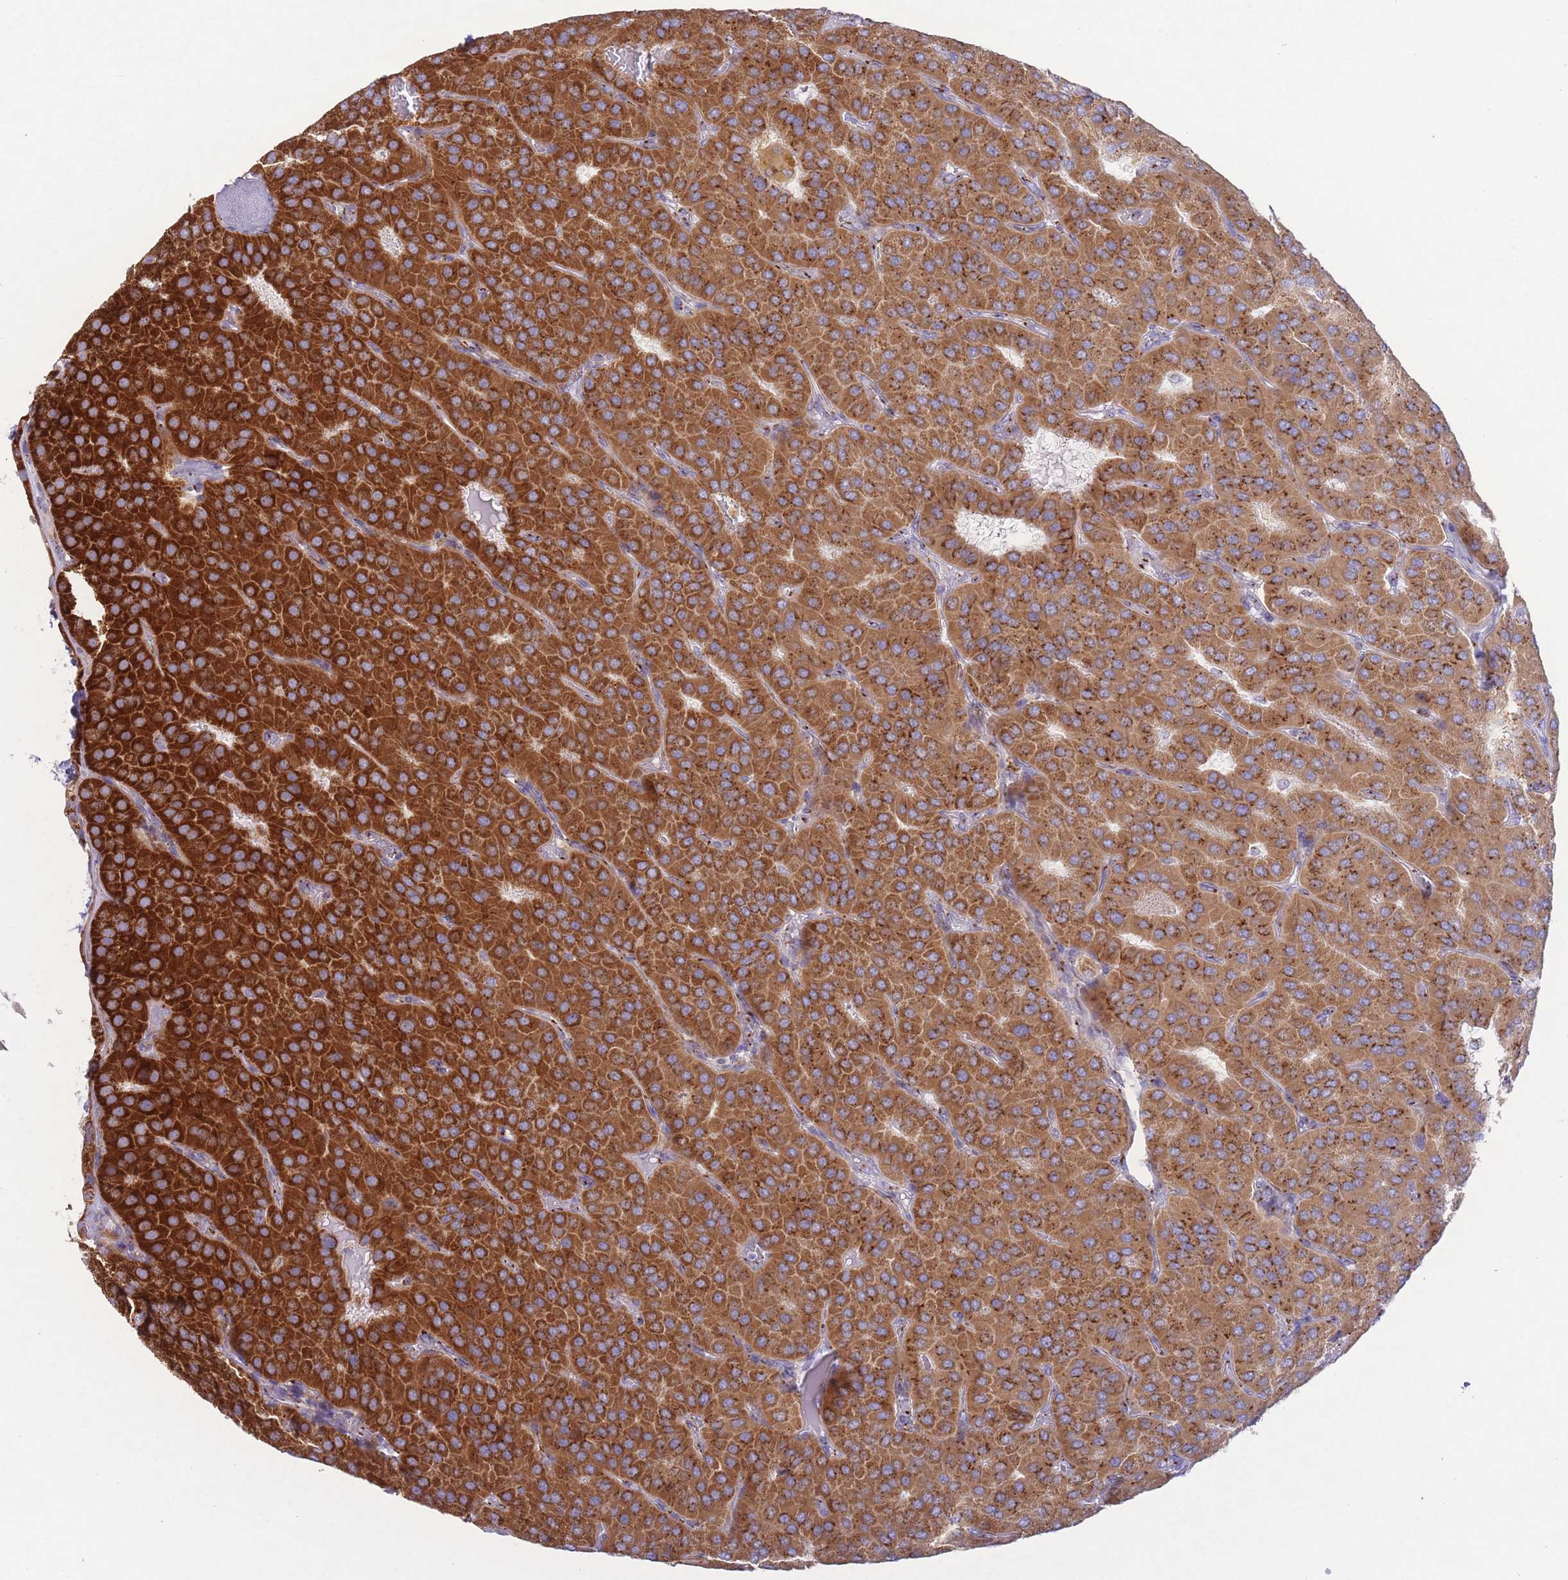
{"staining": {"intensity": "strong", "quantity": ">75%", "location": "cytoplasmic/membranous"}, "tissue": "parathyroid gland", "cell_type": "Glandular cells", "image_type": "normal", "snomed": [{"axis": "morphology", "description": "Normal tissue, NOS"}, {"axis": "morphology", "description": "Adenoma, NOS"}, {"axis": "topography", "description": "Parathyroid gland"}], "caption": "This is a micrograph of immunohistochemistry (IHC) staining of benign parathyroid gland, which shows strong positivity in the cytoplasmic/membranous of glandular cells.", "gene": "MPND", "patient": {"sex": "female", "age": 86}}